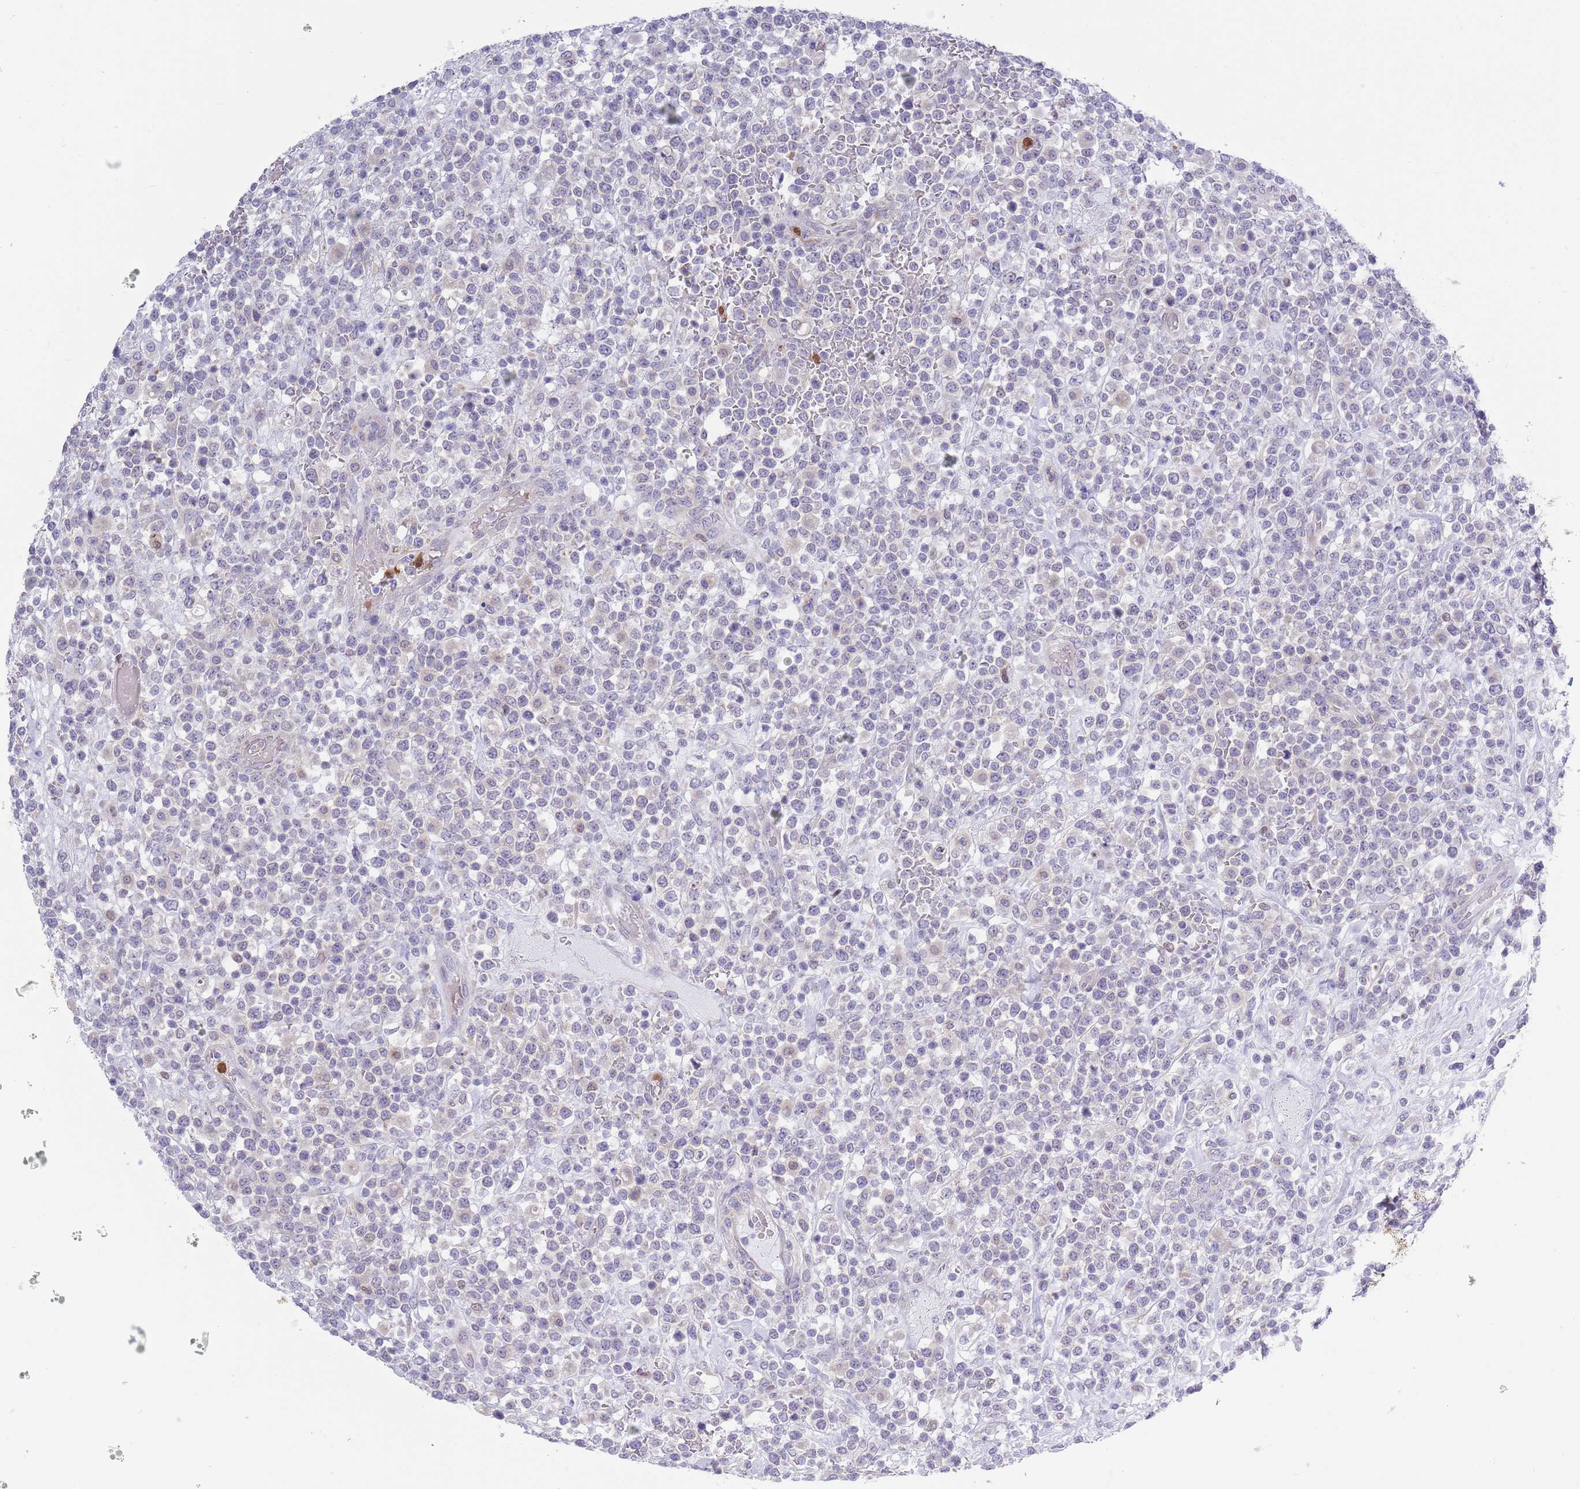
{"staining": {"intensity": "negative", "quantity": "none", "location": "none"}, "tissue": "lymphoma", "cell_type": "Tumor cells", "image_type": "cancer", "snomed": [{"axis": "morphology", "description": "Malignant lymphoma, non-Hodgkin's type, High grade"}, {"axis": "topography", "description": "Colon"}], "caption": "The IHC photomicrograph has no significant expression in tumor cells of high-grade malignant lymphoma, non-Hodgkin's type tissue.", "gene": "ZFP2", "patient": {"sex": "female", "age": 53}}